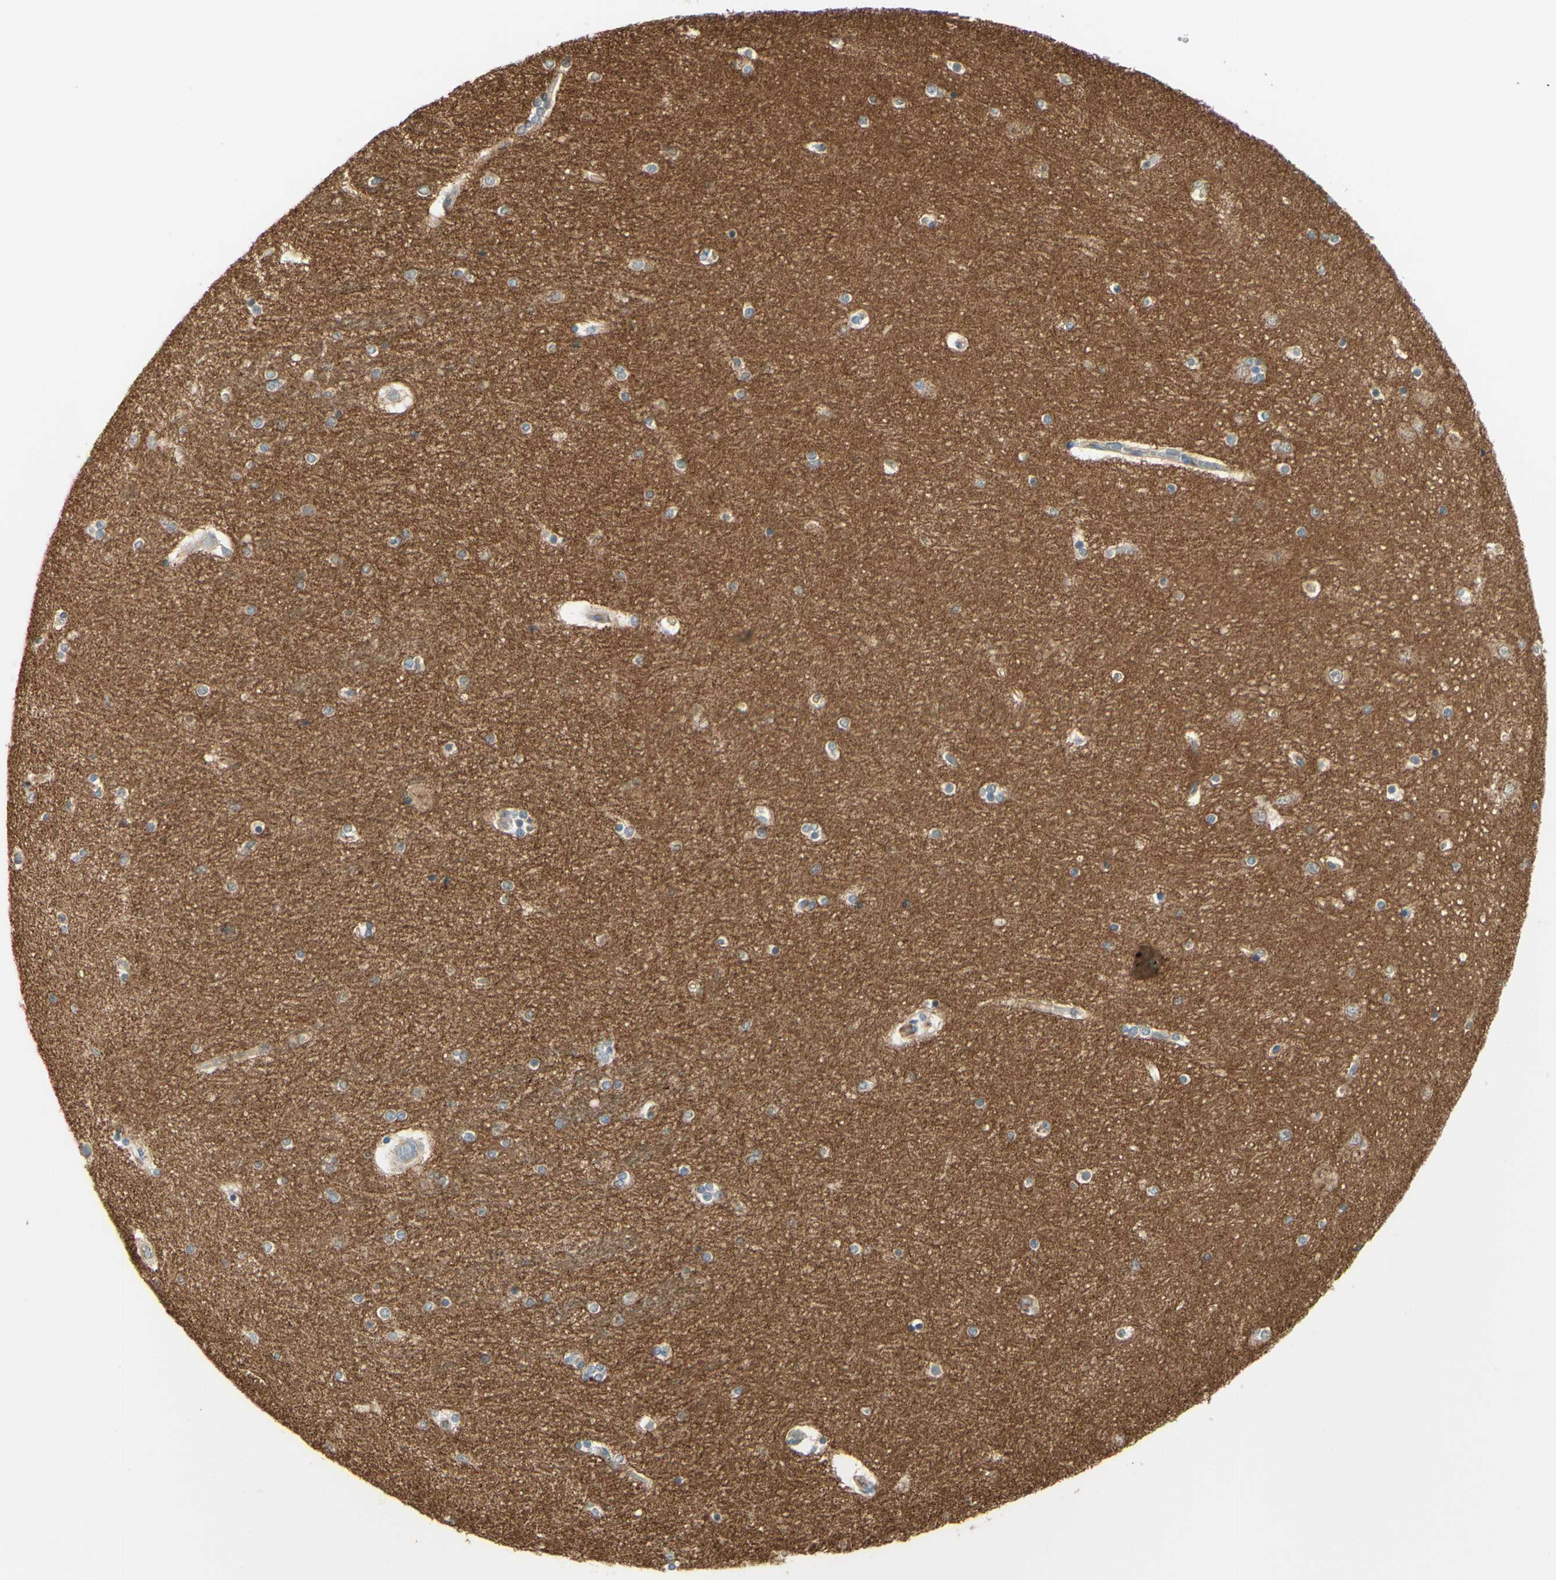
{"staining": {"intensity": "weak", "quantity": "<25%", "location": "cytoplasmic/membranous"}, "tissue": "hippocampus", "cell_type": "Glial cells", "image_type": "normal", "snomed": [{"axis": "morphology", "description": "Normal tissue, NOS"}, {"axis": "topography", "description": "Hippocampus"}], "caption": "High magnification brightfield microscopy of normal hippocampus stained with DAB (brown) and counterstained with hematoxylin (blue): glial cells show no significant positivity. (DAB (3,3'-diaminobenzidine) immunohistochemistry (IHC) visualized using brightfield microscopy, high magnification).", "gene": "ANGPT2", "patient": {"sex": "female", "age": 54}}